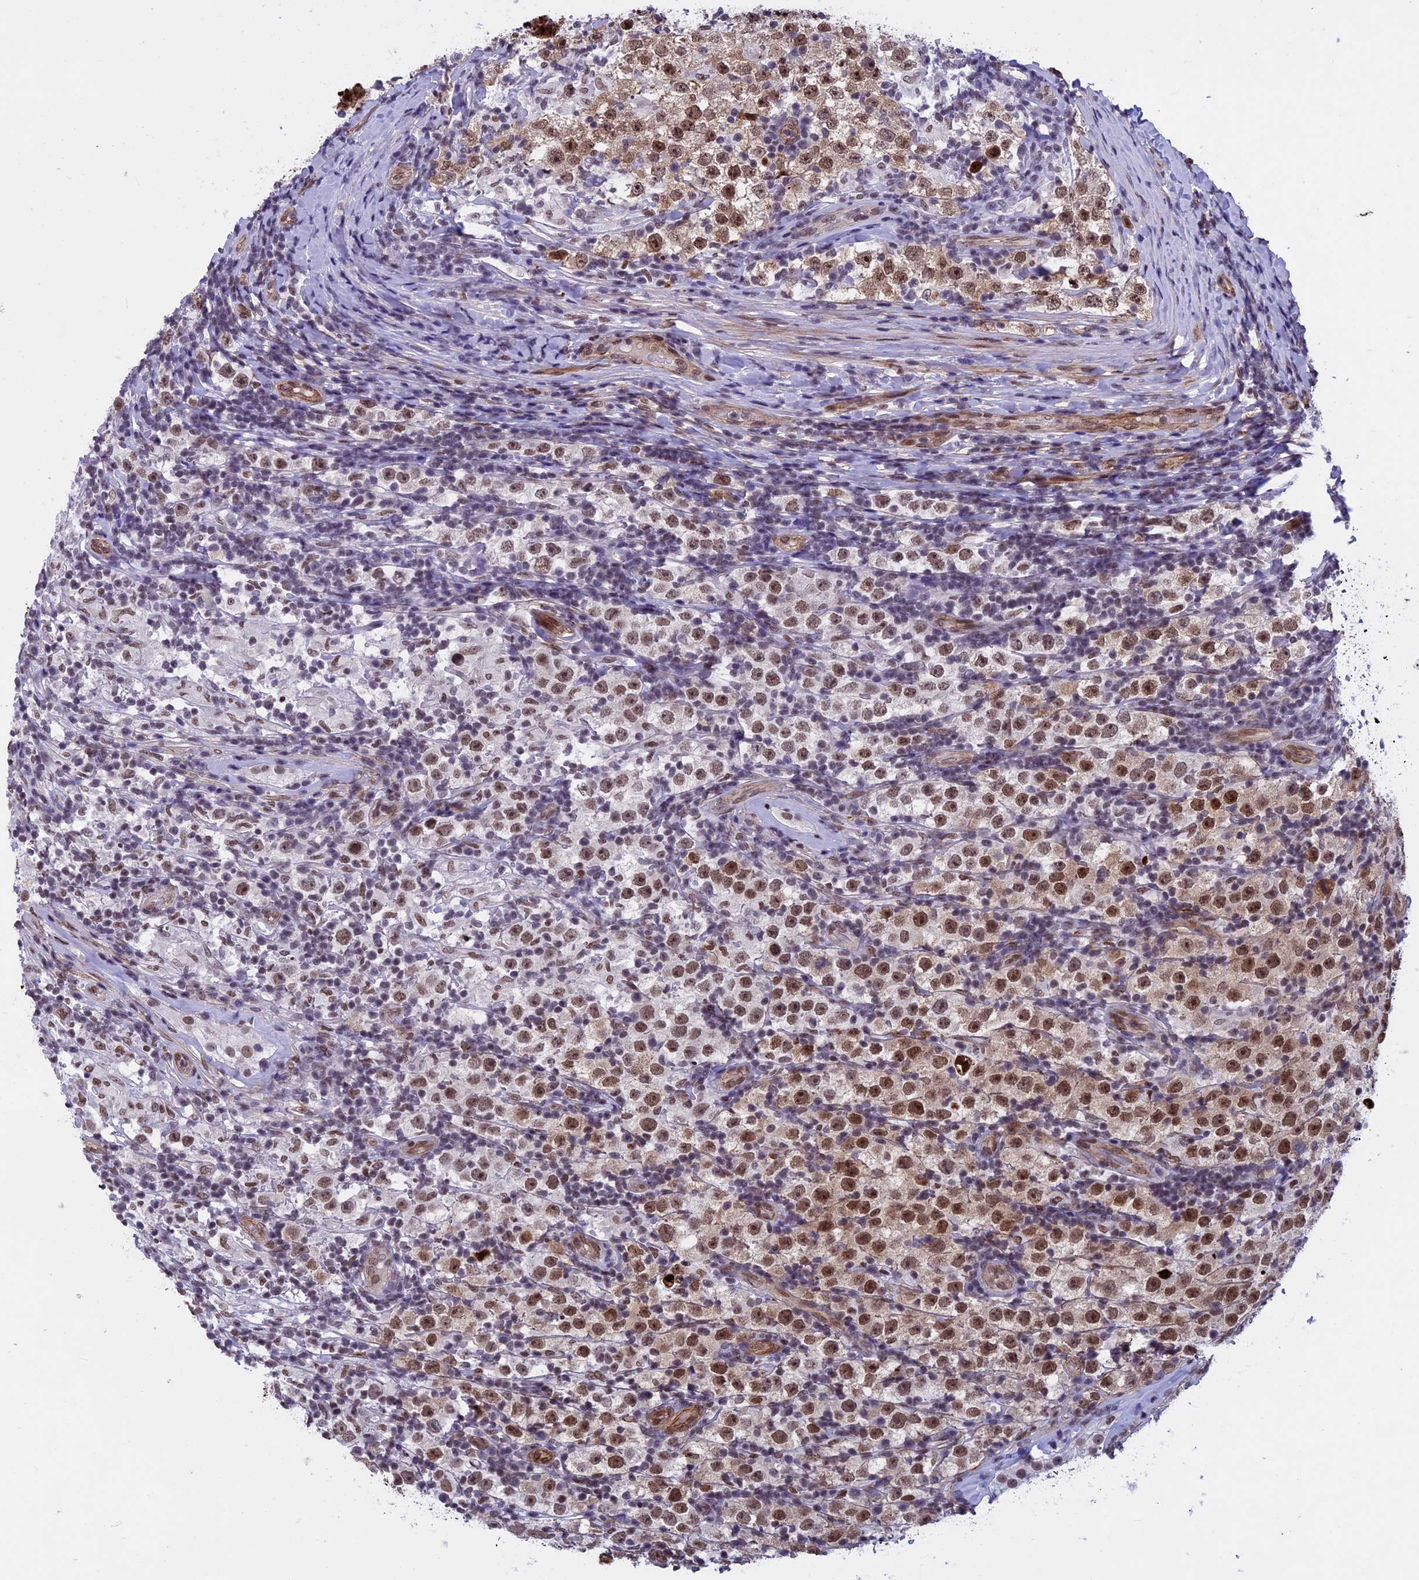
{"staining": {"intensity": "moderate", "quantity": ">75%", "location": "nuclear"}, "tissue": "testis cancer", "cell_type": "Tumor cells", "image_type": "cancer", "snomed": [{"axis": "morphology", "description": "Normal tissue, NOS"}, {"axis": "morphology", "description": "Urothelial carcinoma, High grade"}, {"axis": "morphology", "description": "Seminoma, NOS"}, {"axis": "morphology", "description": "Carcinoma, Embryonal, NOS"}, {"axis": "topography", "description": "Urinary bladder"}, {"axis": "topography", "description": "Testis"}], "caption": "Testis cancer stained for a protein (brown) demonstrates moderate nuclear positive expression in approximately >75% of tumor cells.", "gene": "NIPBL", "patient": {"sex": "male", "age": 41}}